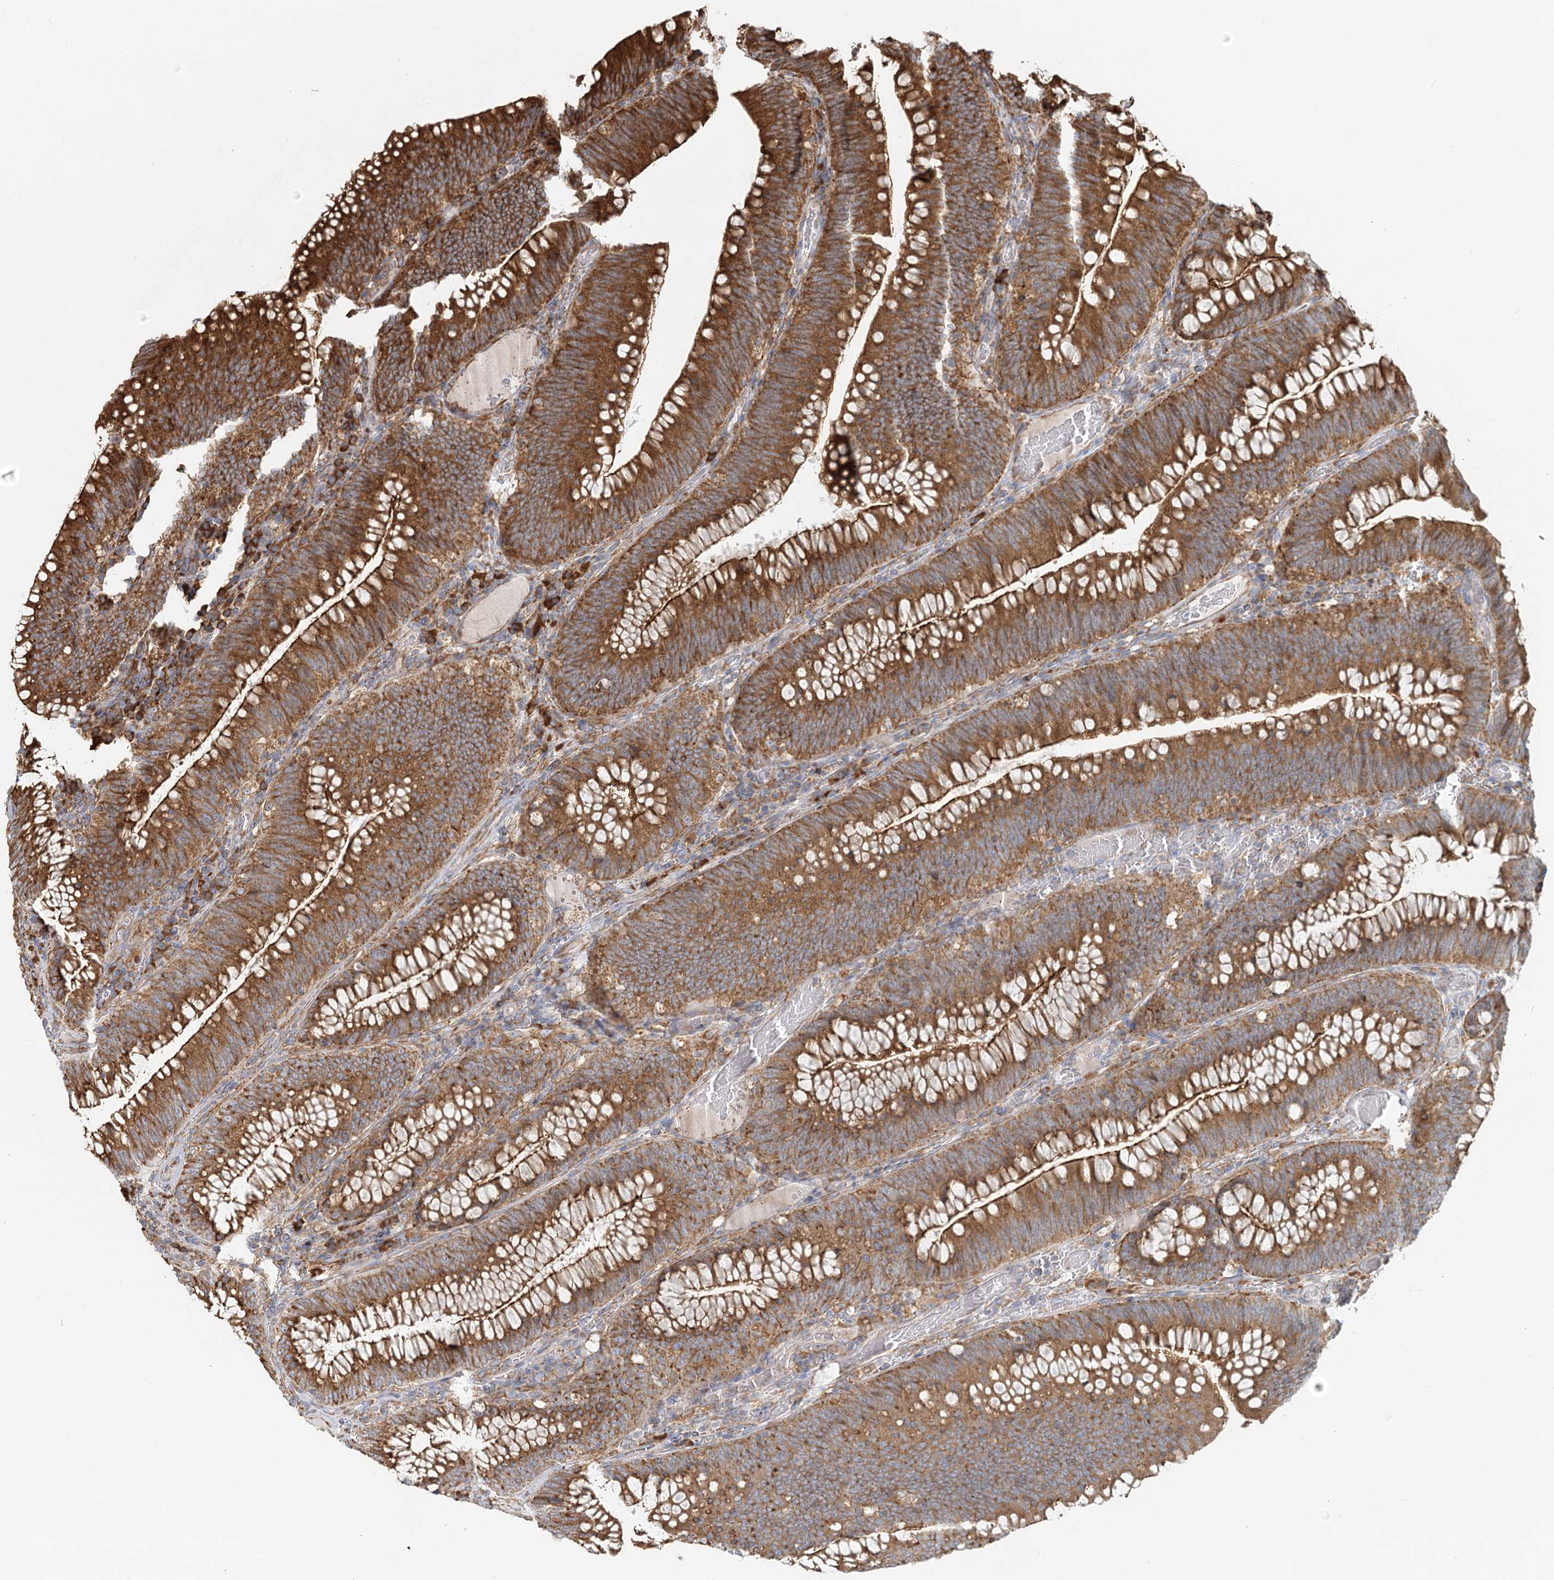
{"staining": {"intensity": "moderate", "quantity": ">75%", "location": "cytoplasmic/membranous"}, "tissue": "colorectal cancer", "cell_type": "Tumor cells", "image_type": "cancer", "snomed": [{"axis": "morphology", "description": "Normal tissue, NOS"}, {"axis": "topography", "description": "Colon"}], "caption": "An image showing moderate cytoplasmic/membranous expression in approximately >75% of tumor cells in colorectal cancer, as visualized by brown immunohistochemical staining.", "gene": "TAS1R1", "patient": {"sex": "female", "age": 82}}